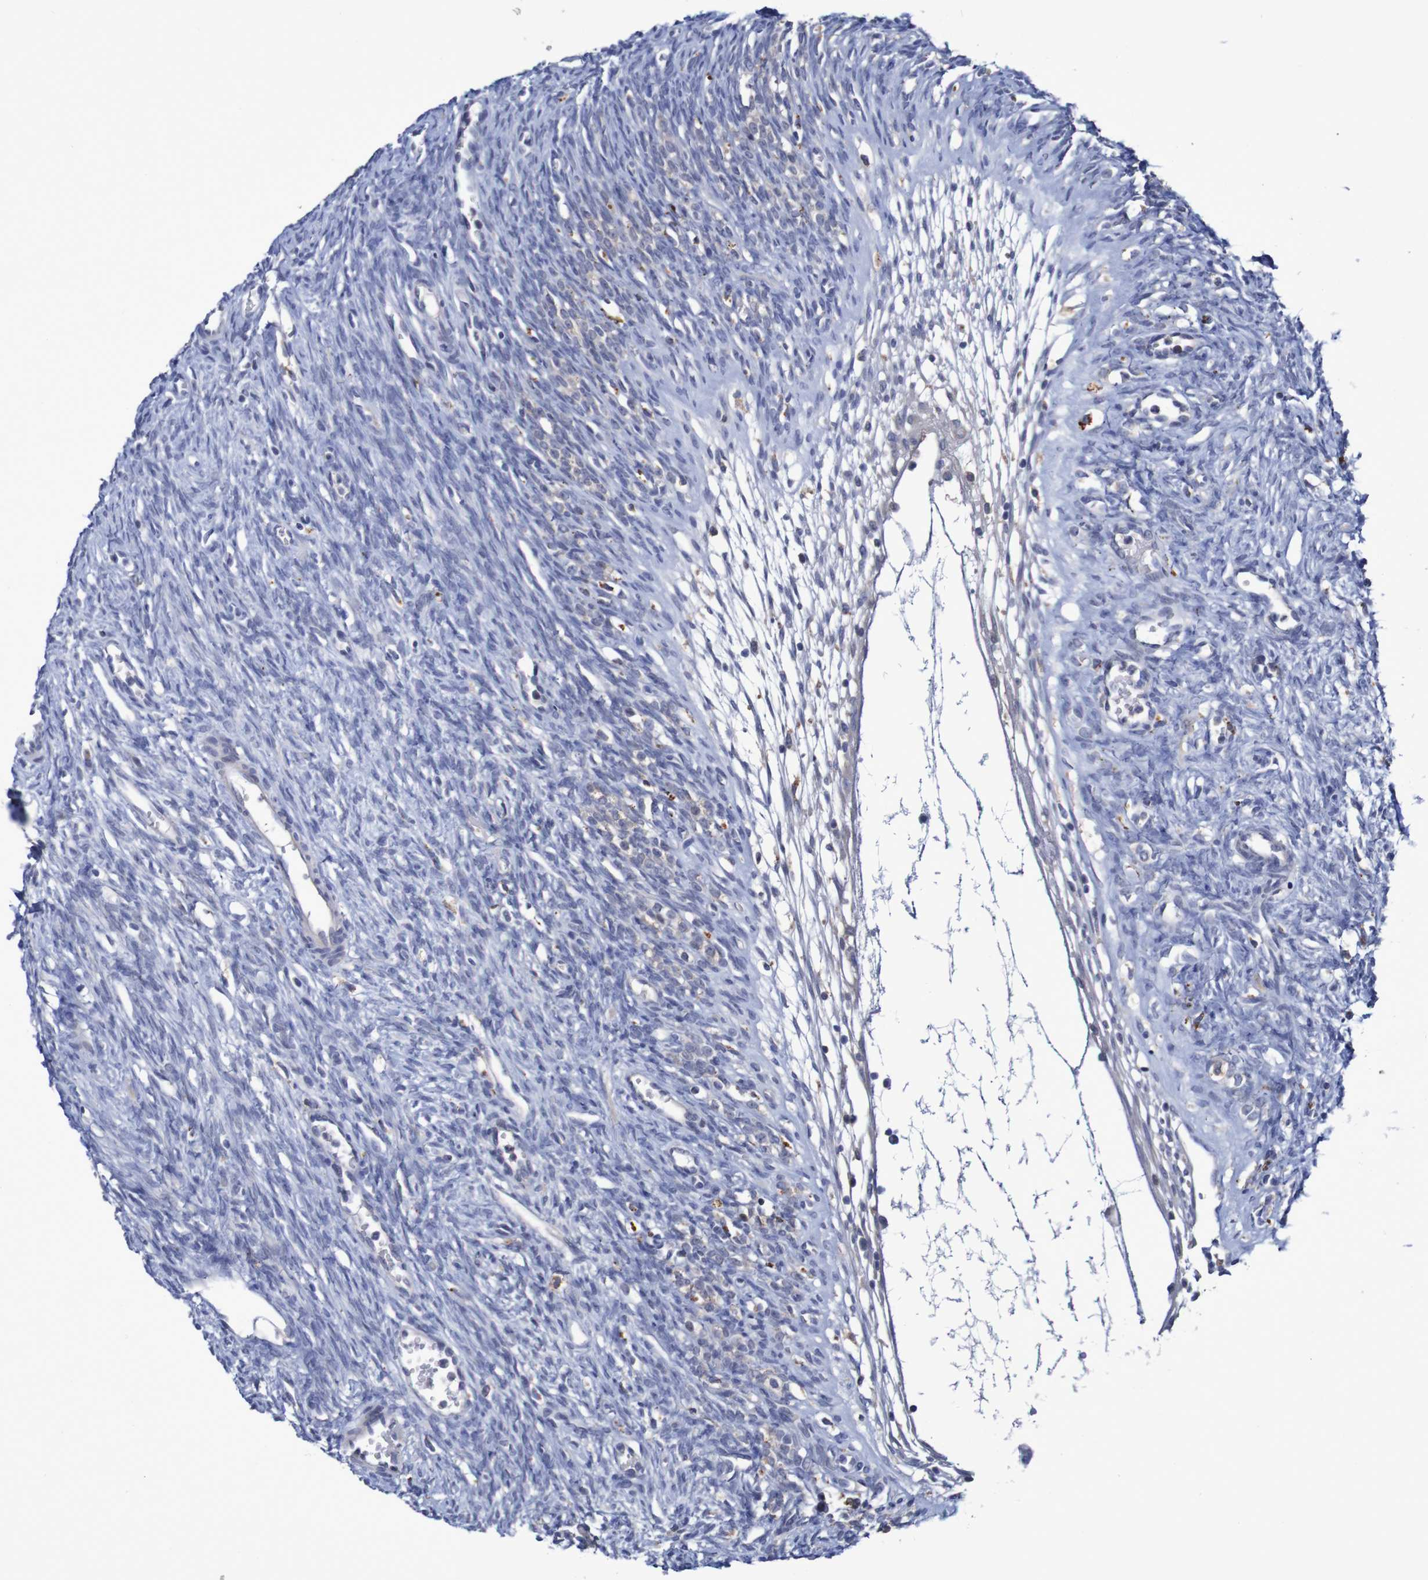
{"staining": {"intensity": "negative", "quantity": "none", "location": "none"}, "tissue": "ovary", "cell_type": "Ovarian stroma cells", "image_type": "normal", "snomed": [{"axis": "morphology", "description": "Normal tissue, NOS"}, {"axis": "topography", "description": "Ovary"}], "caption": "DAB immunohistochemical staining of benign human ovary reveals no significant positivity in ovarian stroma cells. (Brightfield microscopy of DAB (3,3'-diaminobenzidine) immunohistochemistry at high magnification).", "gene": "FBP1", "patient": {"sex": "female", "age": 33}}